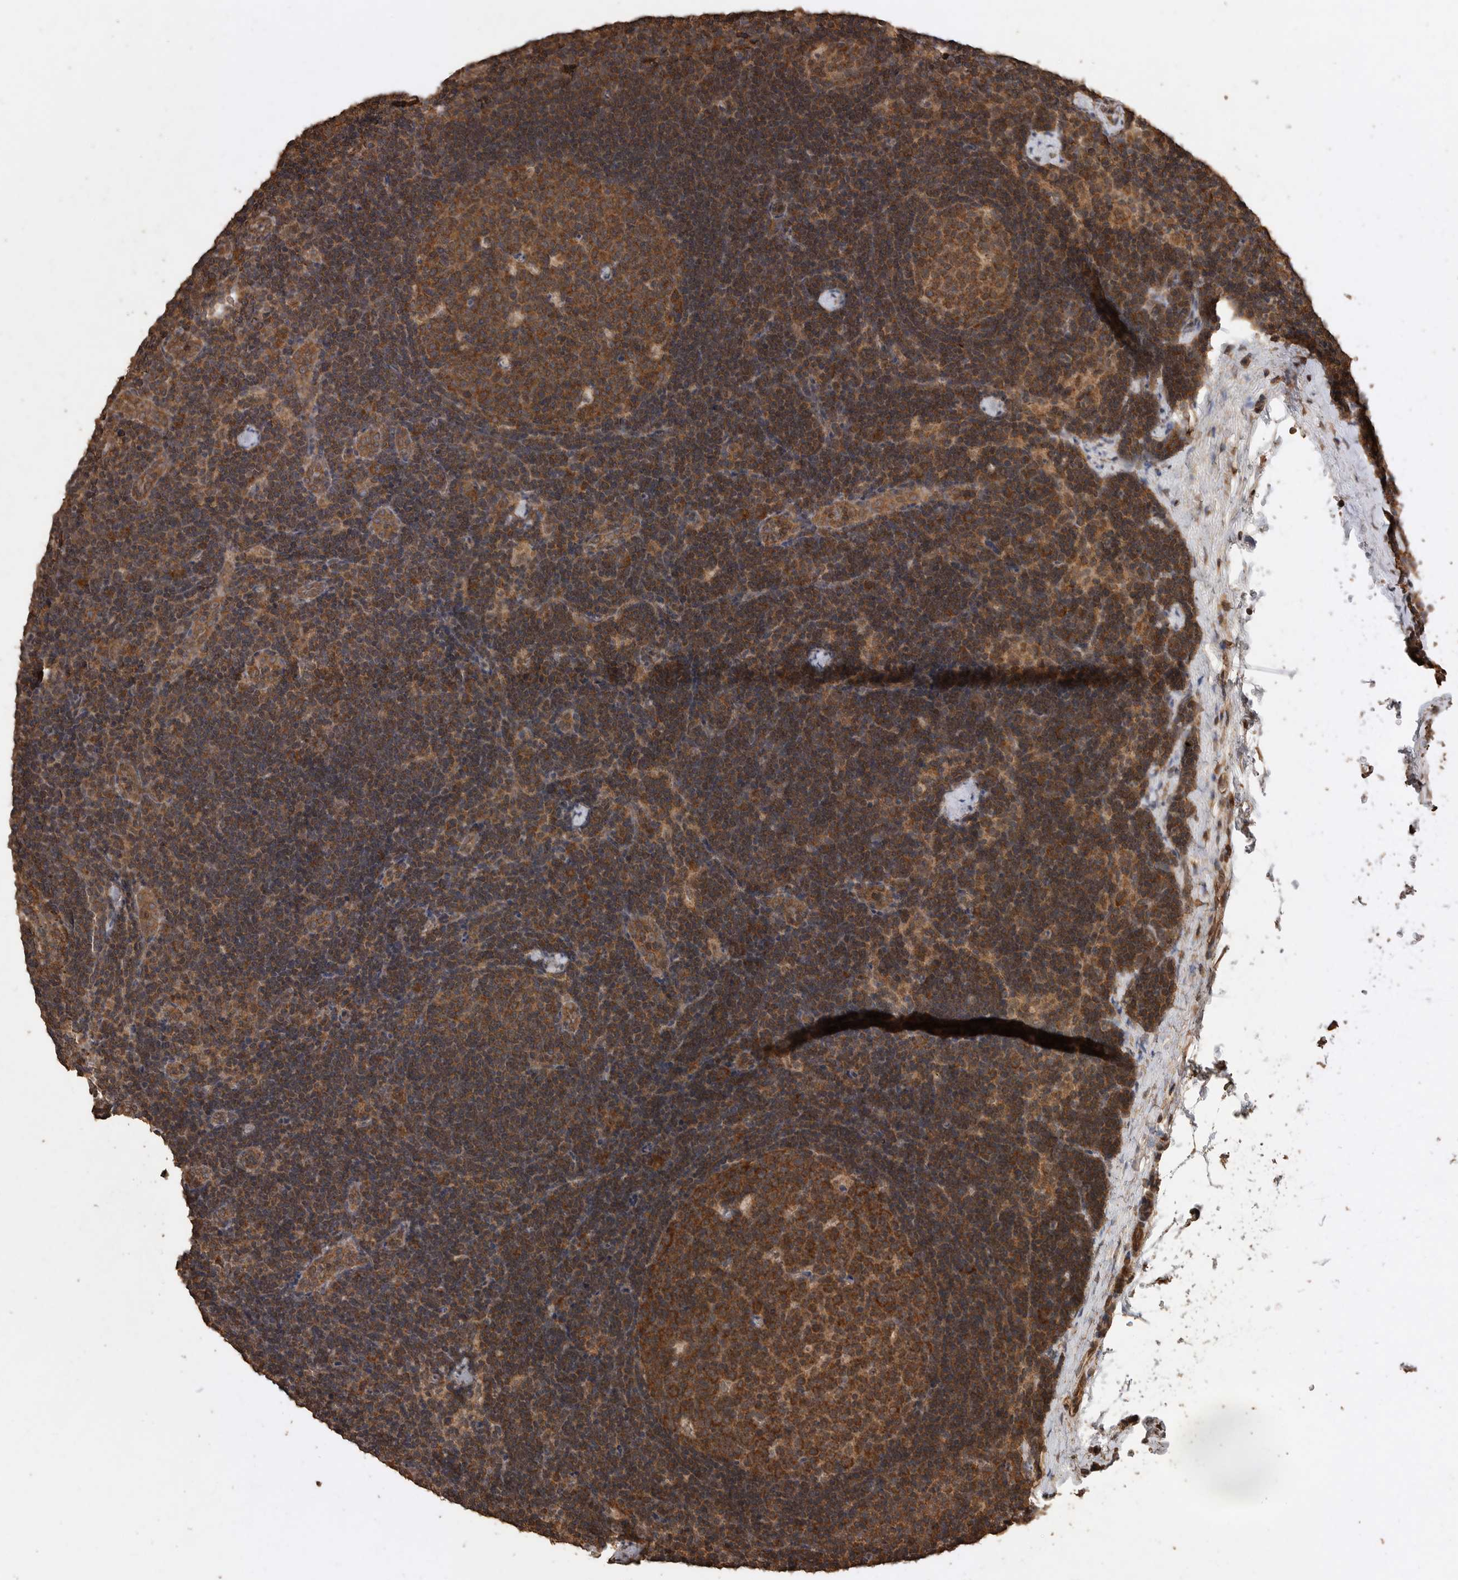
{"staining": {"intensity": "strong", "quantity": ">75%", "location": "cytoplasmic/membranous"}, "tissue": "lymph node", "cell_type": "Germinal center cells", "image_type": "normal", "snomed": [{"axis": "morphology", "description": "Normal tissue, NOS"}, {"axis": "topography", "description": "Lymph node"}], "caption": "This is an image of immunohistochemistry staining of unremarkable lymph node, which shows strong positivity in the cytoplasmic/membranous of germinal center cells.", "gene": "PINK1", "patient": {"sex": "female", "age": 22}}